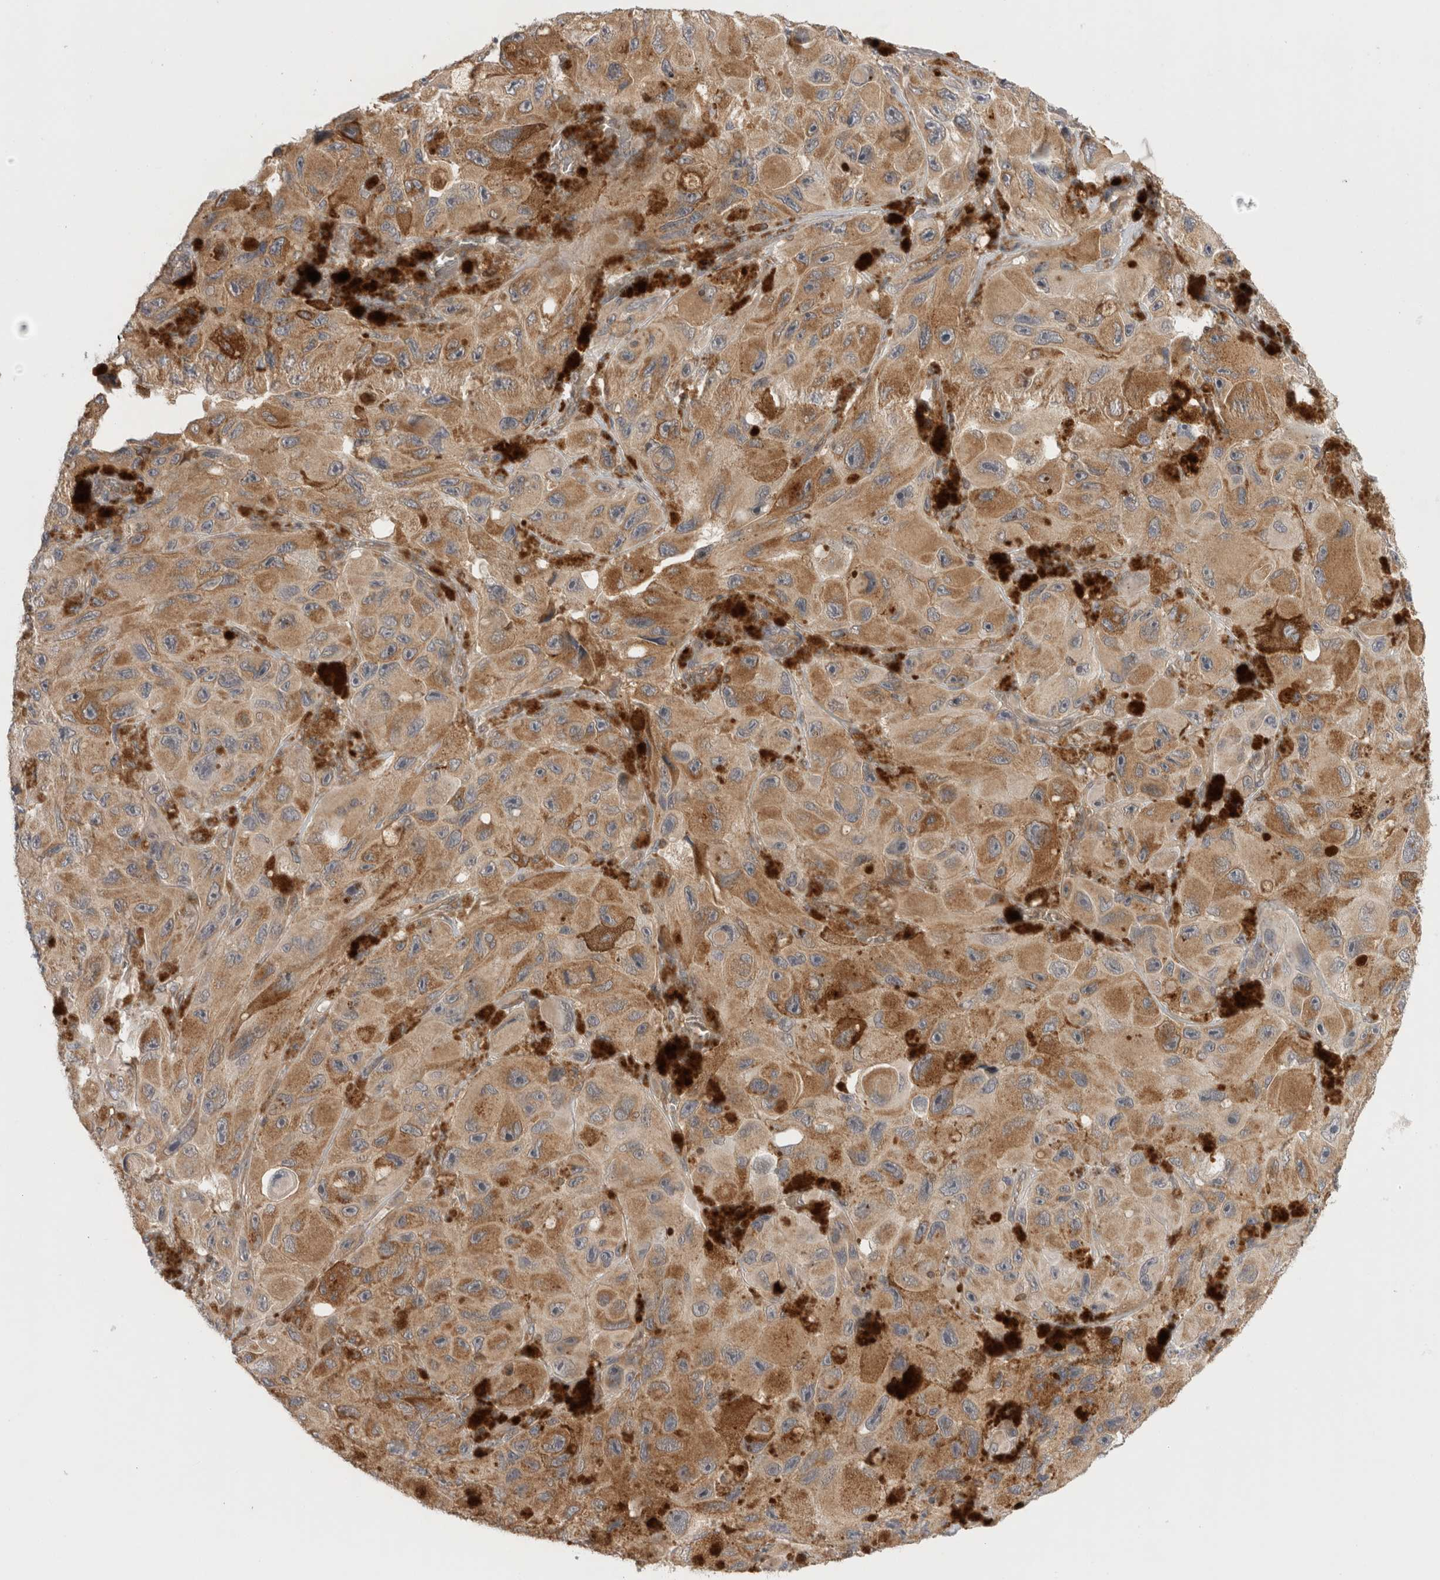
{"staining": {"intensity": "moderate", "quantity": ">75%", "location": "cytoplasmic/membranous"}, "tissue": "melanoma", "cell_type": "Tumor cells", "image_type": "cancer", "snomed": [{"axis": "morphology", "description": "Malignant melanoma, NOS"}, {"axis": "topography", "description": "Skin"}], "caption": "Immunohistochemical staining of malignant melanoma reveals moderate cytoplasmic/membranous protein staining in about >75% of tumor cells.", "gene": "NFKB1", "patient": {"sex": "female", "age": 73}}